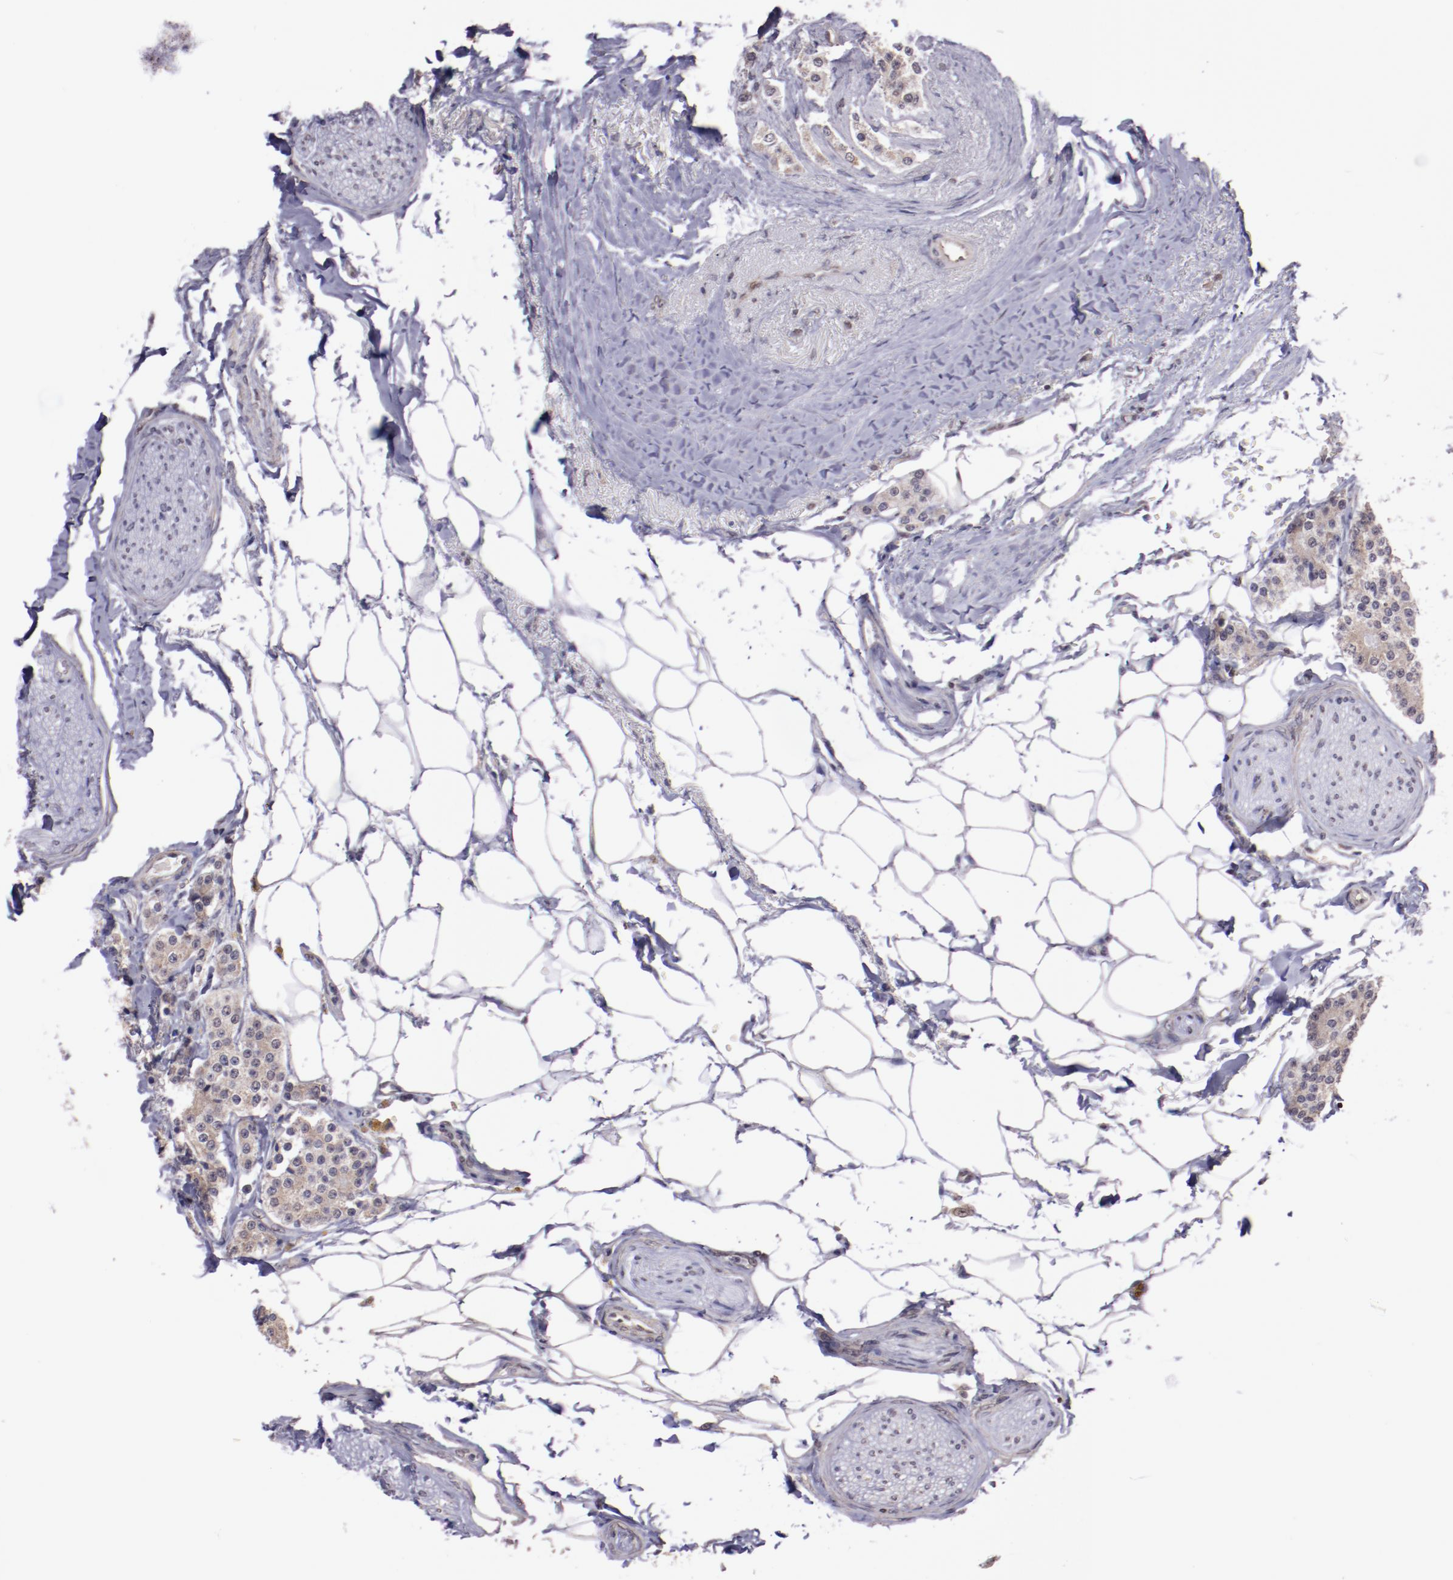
{"staining": {"intensity": "weak", "quantity": ">75%", "location": "cytoplasmic/membranous"}, "tissue": "carcinoid", "cell_type": "Tumor cells", "image_type": "cancer", "snomed": [{"axis": "morphology", "description": "Carcinoid, malignant, NOS"}, {"axis": "topography", "description": "Colon"}], "caption": "Carcinoid stained with a protein marker exhibits weak staining in tumor cells.", "gene": "ELF1", "patient": {"sex": "female", "age": 61}}